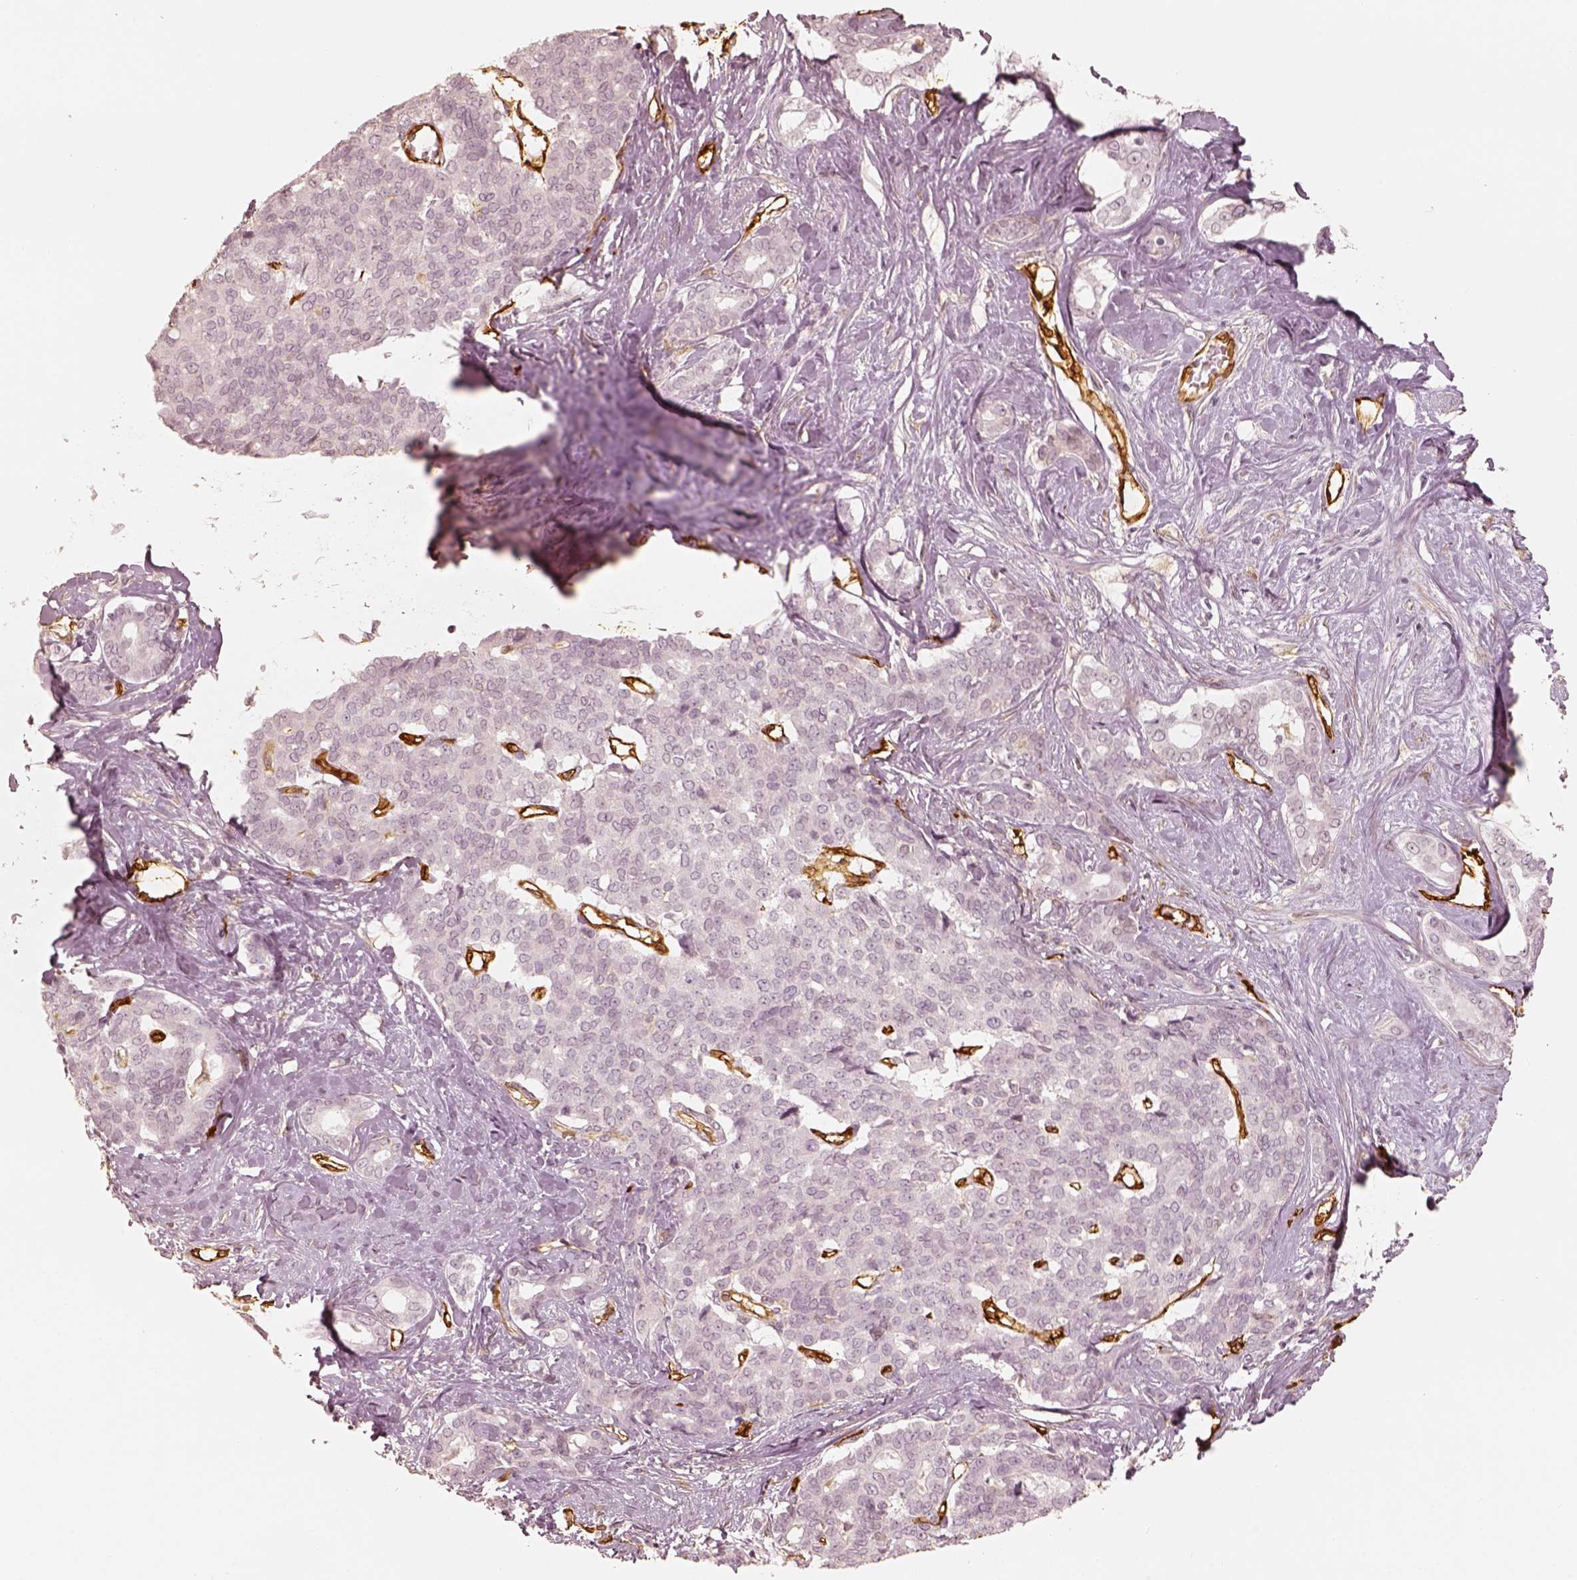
{"staining": {"intensity": "negative", "quantity": "none", "location": "none"}, "tissue": "liver cancer", "cell_type": "Tumor cells", "image_type": "cancer", "snomed": [{"axis": "morphology", "description": "Cholangiocarcinoma"}, {"axis": "topography", "description": "Liver"}], "caption": "IHC of cholangiocarcinoma (liver) reveals no positivity in tumor cells.", "gene": "FSCN1", "patient": {"sex": "female", "age": 47}}